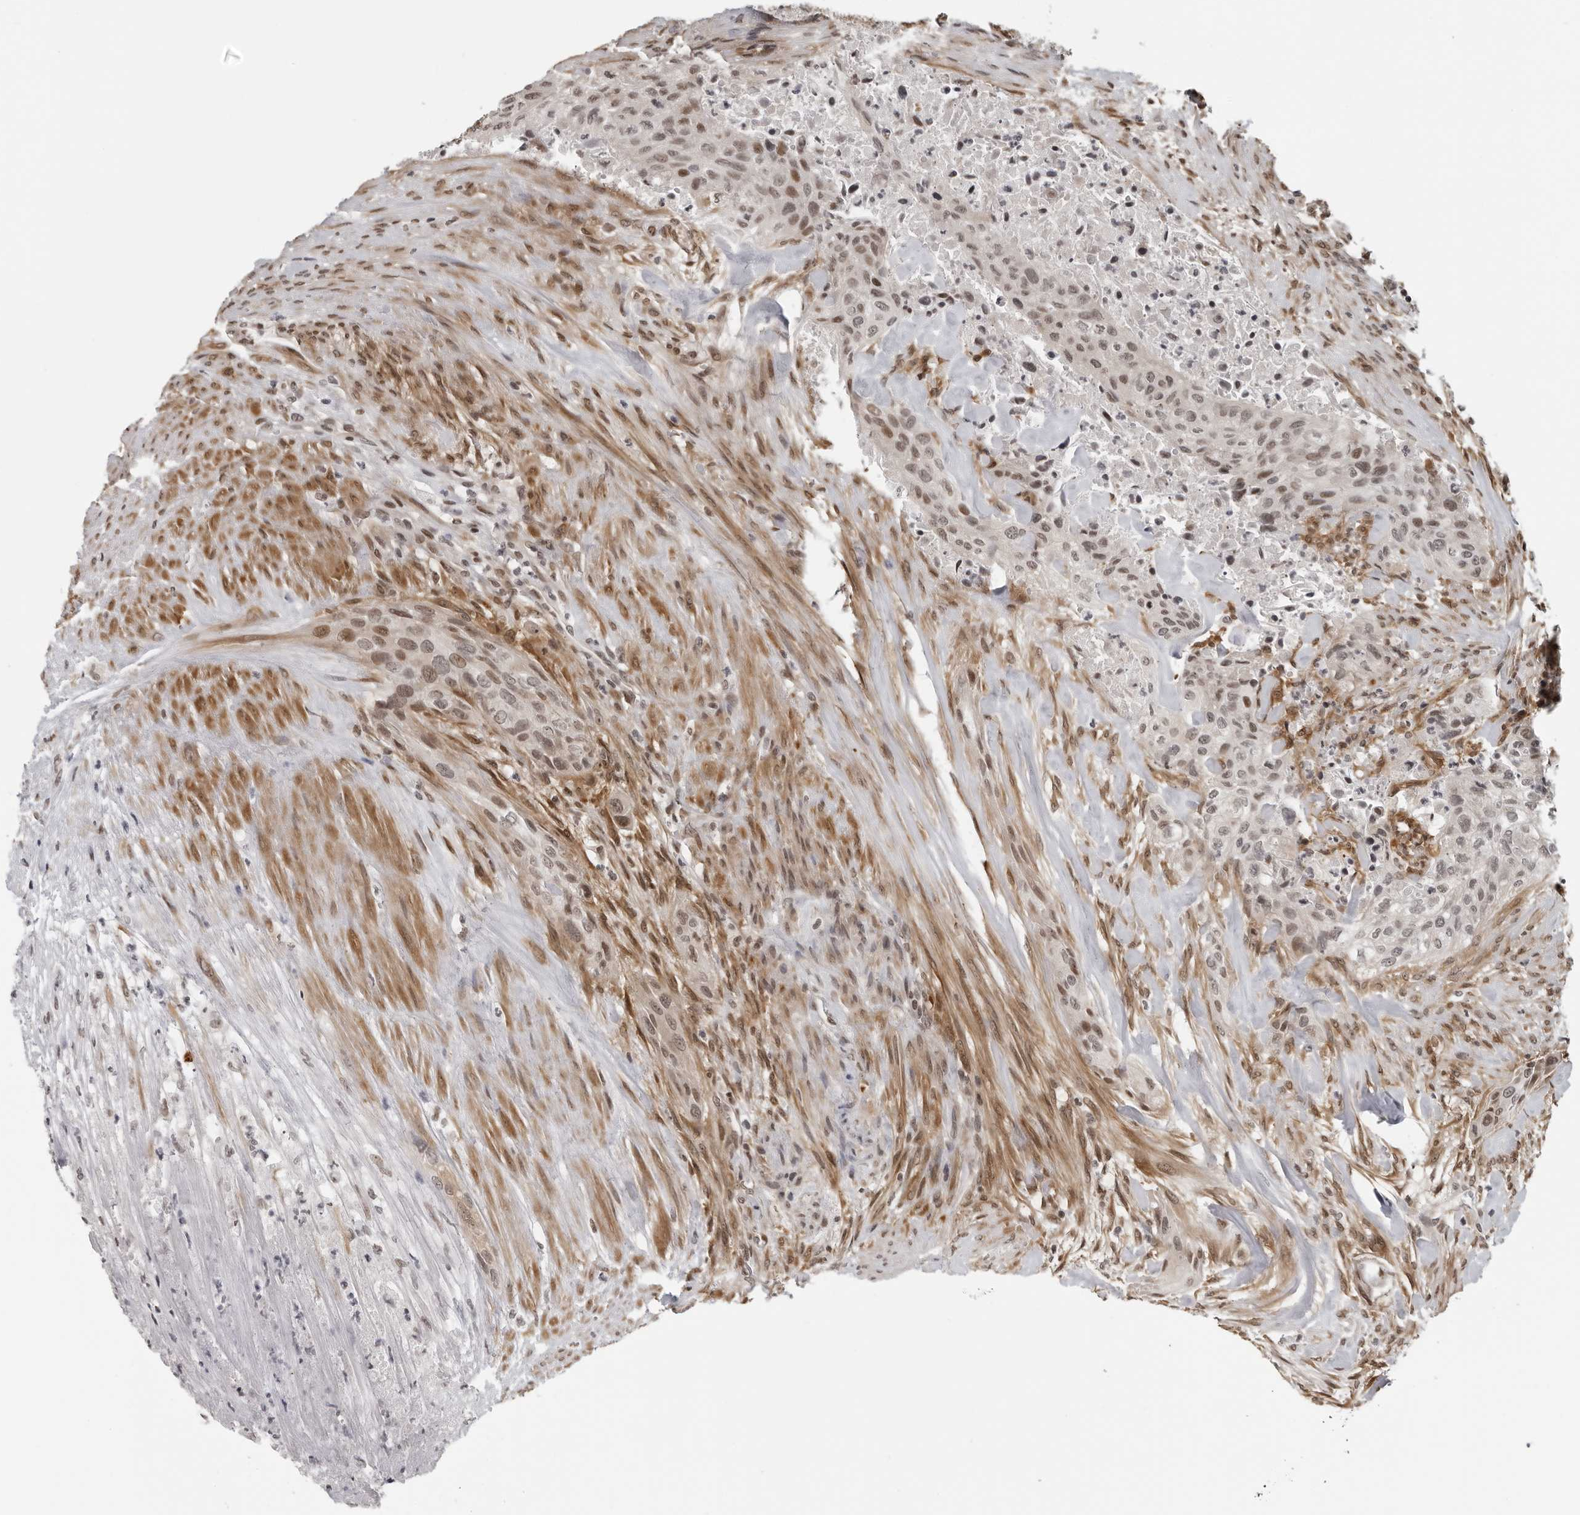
{"staining": {"intensity": "moderate", "quantity": ">75%", "location": "nuclear"}, "tissue": "urothelial cancer", "cell_type": "Tumor cells", "image_type": "cancer", "snomed": [{"axis": "morphology", "description": "Urothelial carcinoma, High grade"}, {"axis": "topography", "description": "Urinary bladder"}], "caption": "Protein staining by IHC displays moderate nuclear positivity in approximately >75% of tumor cells in urothelial cancer.", "gene": "MAF", "patient": {"sex": "male", "age": 35}}